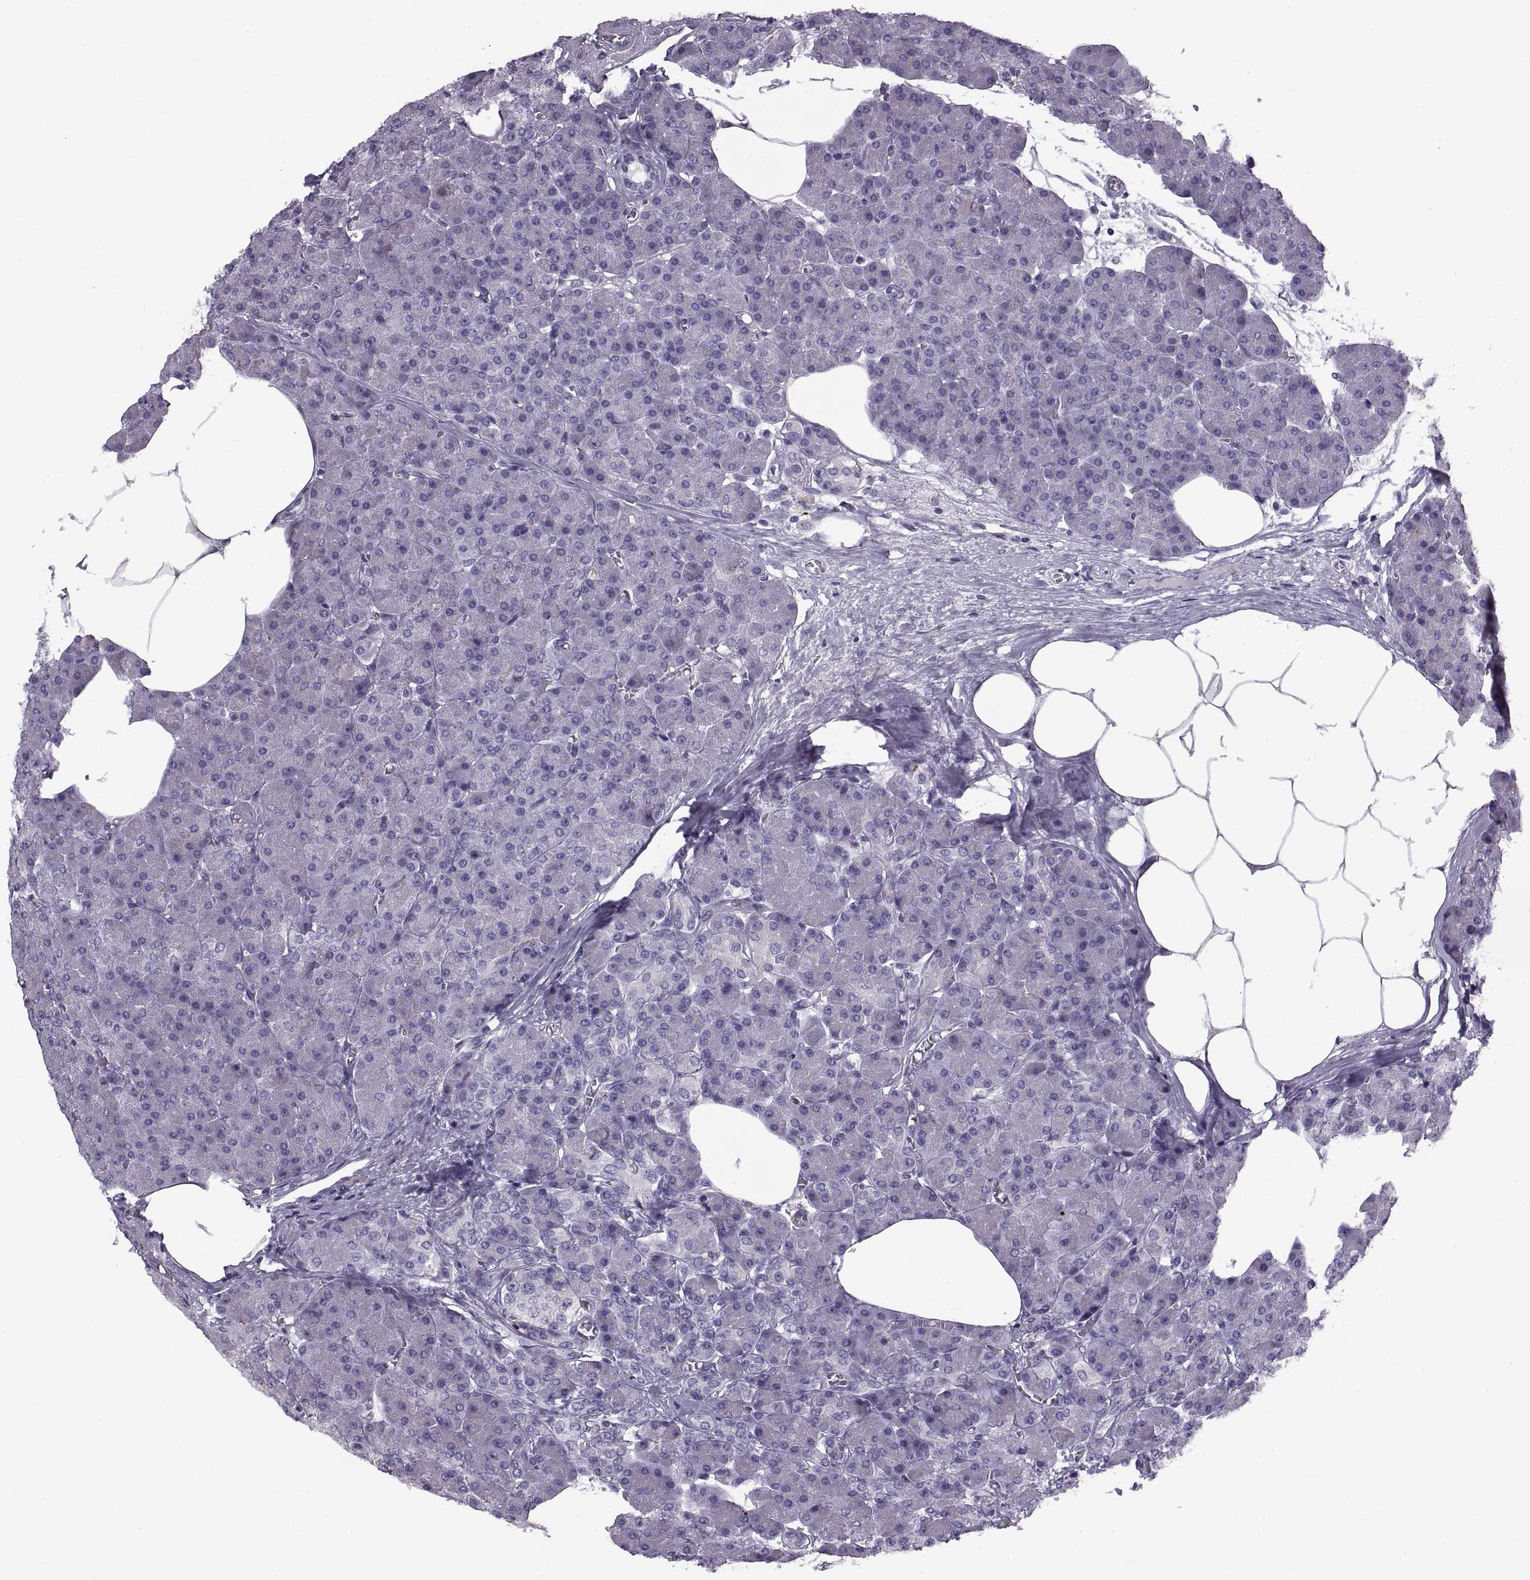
{"staining": {"intensity": "negative", "quantity": "none", "location": "none"}, "tissue": "pancreas", "cell_type": "Exocrine glandular cells", "image_type": "normal", "snomed": [{"axis": "morphology", "description": "Normal tissue, NOS"}, {"axis": "topography", "description": "Pancreas"}], "caption": "Immunohistochemical staining of normal pancreas shows no significant expression in exocrine glandular cells. The staining is performed using DAB brown chromogen with nuclei counter-stained in using hematoxylin.", "gene": "CALCR", "patient": {"sex": "female", "age": 45}}